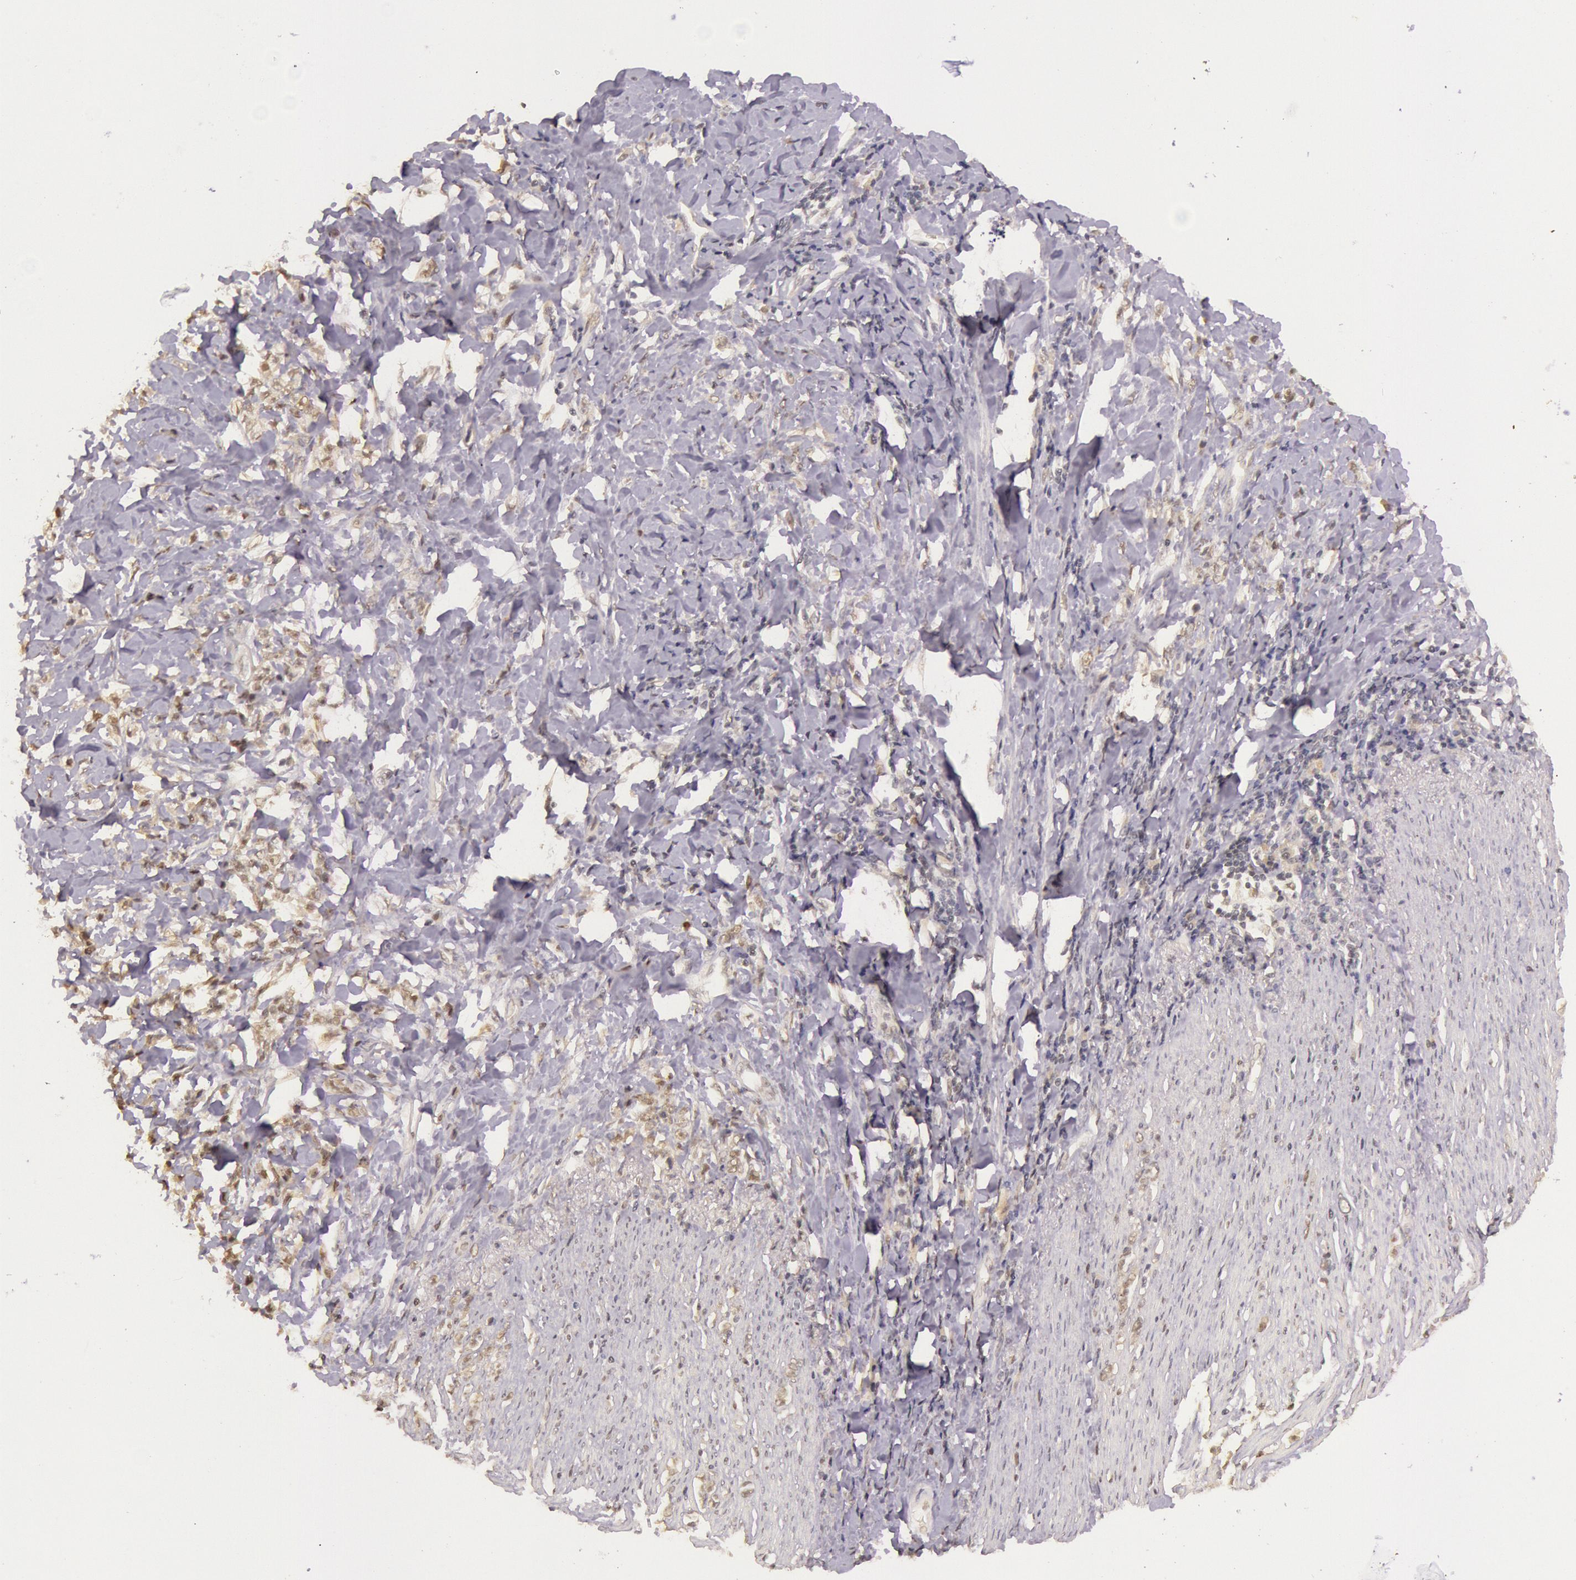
{"staining": {"intensity": "weak", "quantity": "<25%", "location": "cytoplasmic/membranous,nuclear"}, "tissue": "stomach cancer", "cell_type": "Tumor cells", "image_type": "cancer", "snomed": [{"axis": "morphology", "description": "Adenocarcinoma, NOS"}, {"axis": "topography", "description": "Stomach, lower"}], "caption": "Adenocarcinoma (stomach) stained for a protein using immunohistochemistry exhibits no staining tumor cells.", "gene": "RTL10", "patient": {"sex": "male", "age": 88}}